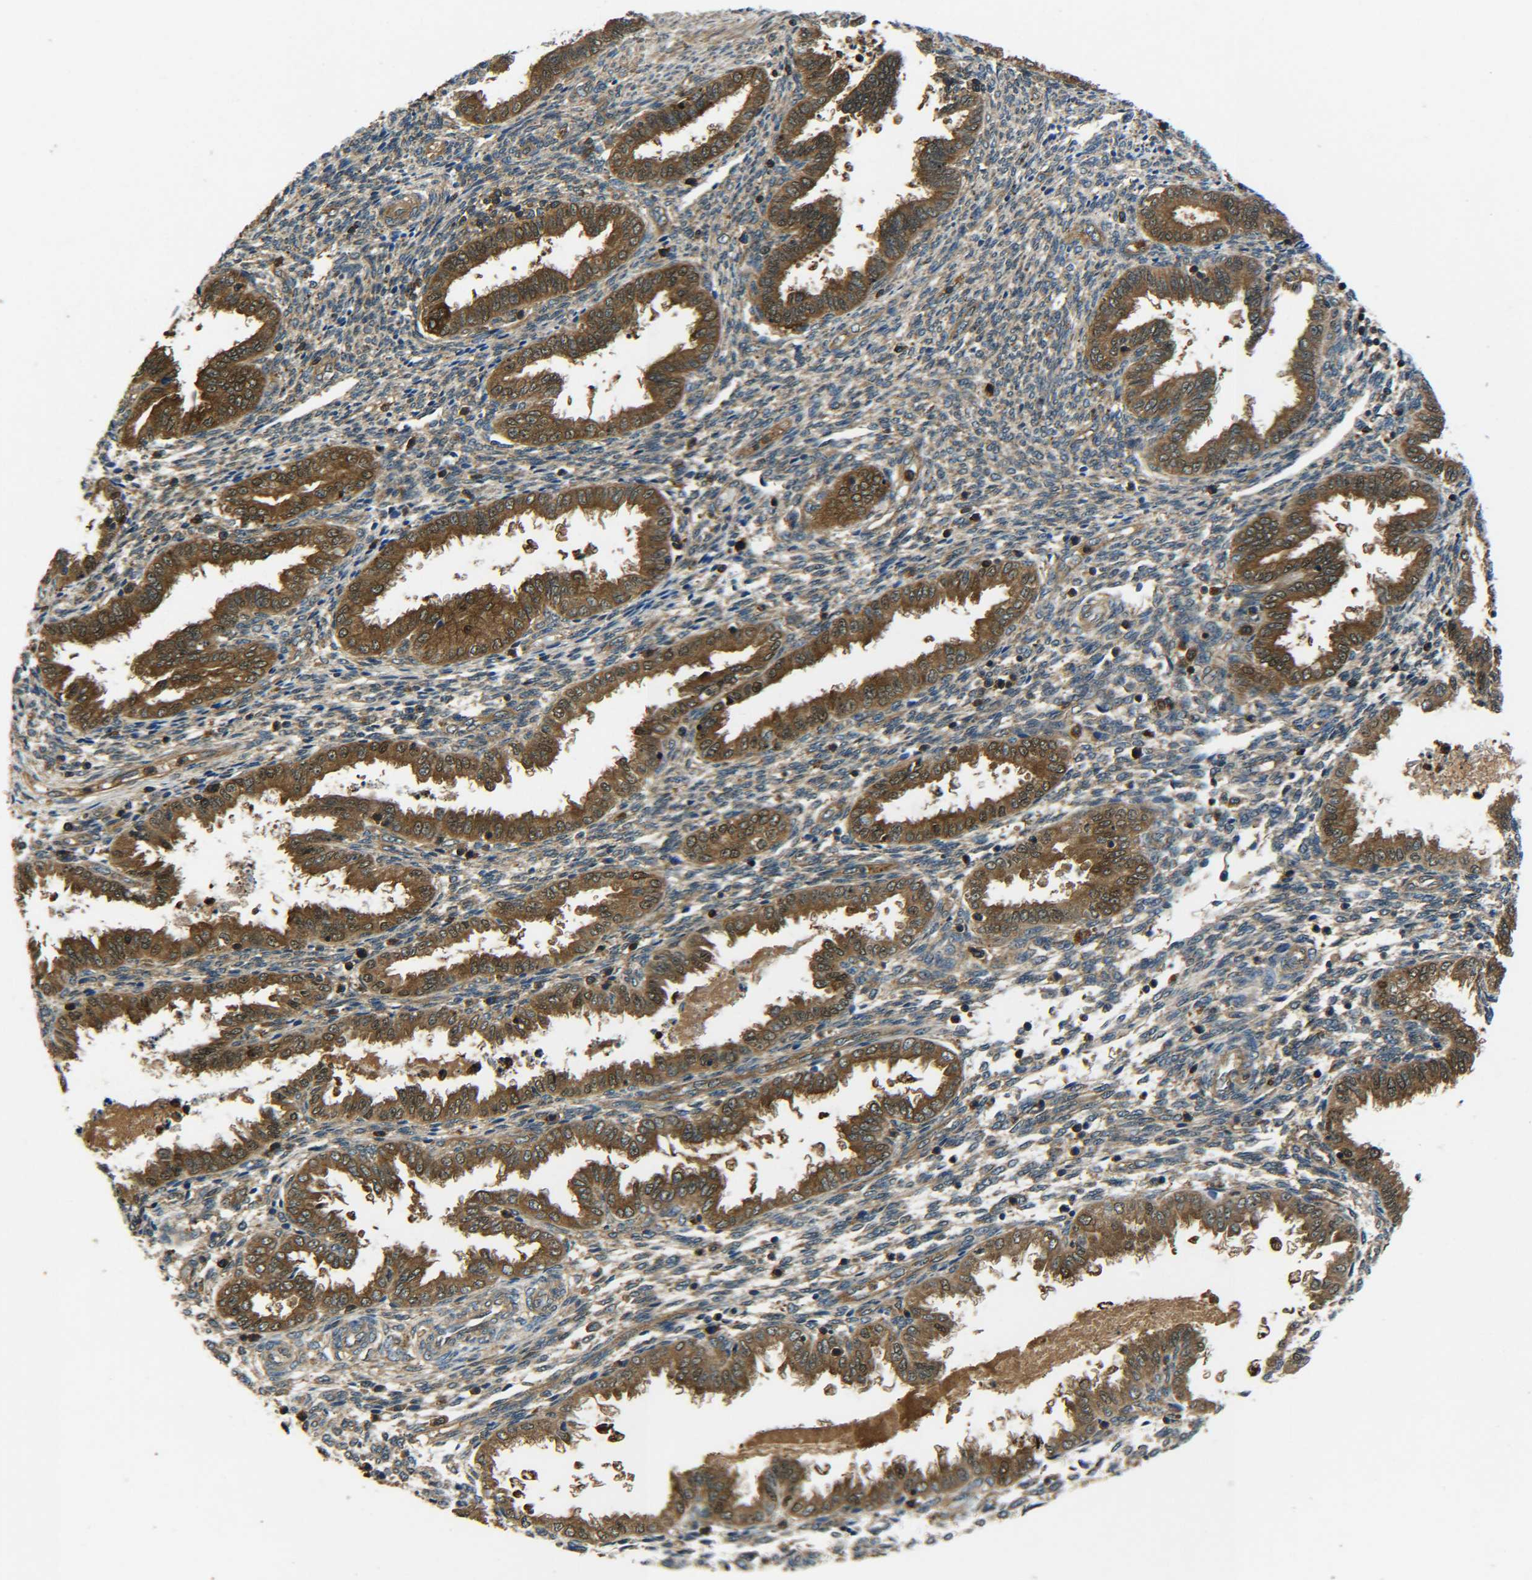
{"staining": {"intensity": "weak", "quantity": ">75%", "location": "cytoplasmic/membranous"}, "tissue": "endometrium", "cell_type": "Cells in endometrial stroma", "image_type": "normal", "snomed": [{"axis": "morphology", "description": "Normal tissue, NOS"}, {"axis": "topography", "description": "Endometrium"}], "caption": "Cells in endometrial stroma exhibit low levels of weak cytoplasmic/membranous staining in approximately >75% of cells in benign human endometrium.", "gene": "PREB", "patient": {"sex": "female", "age": 33}}